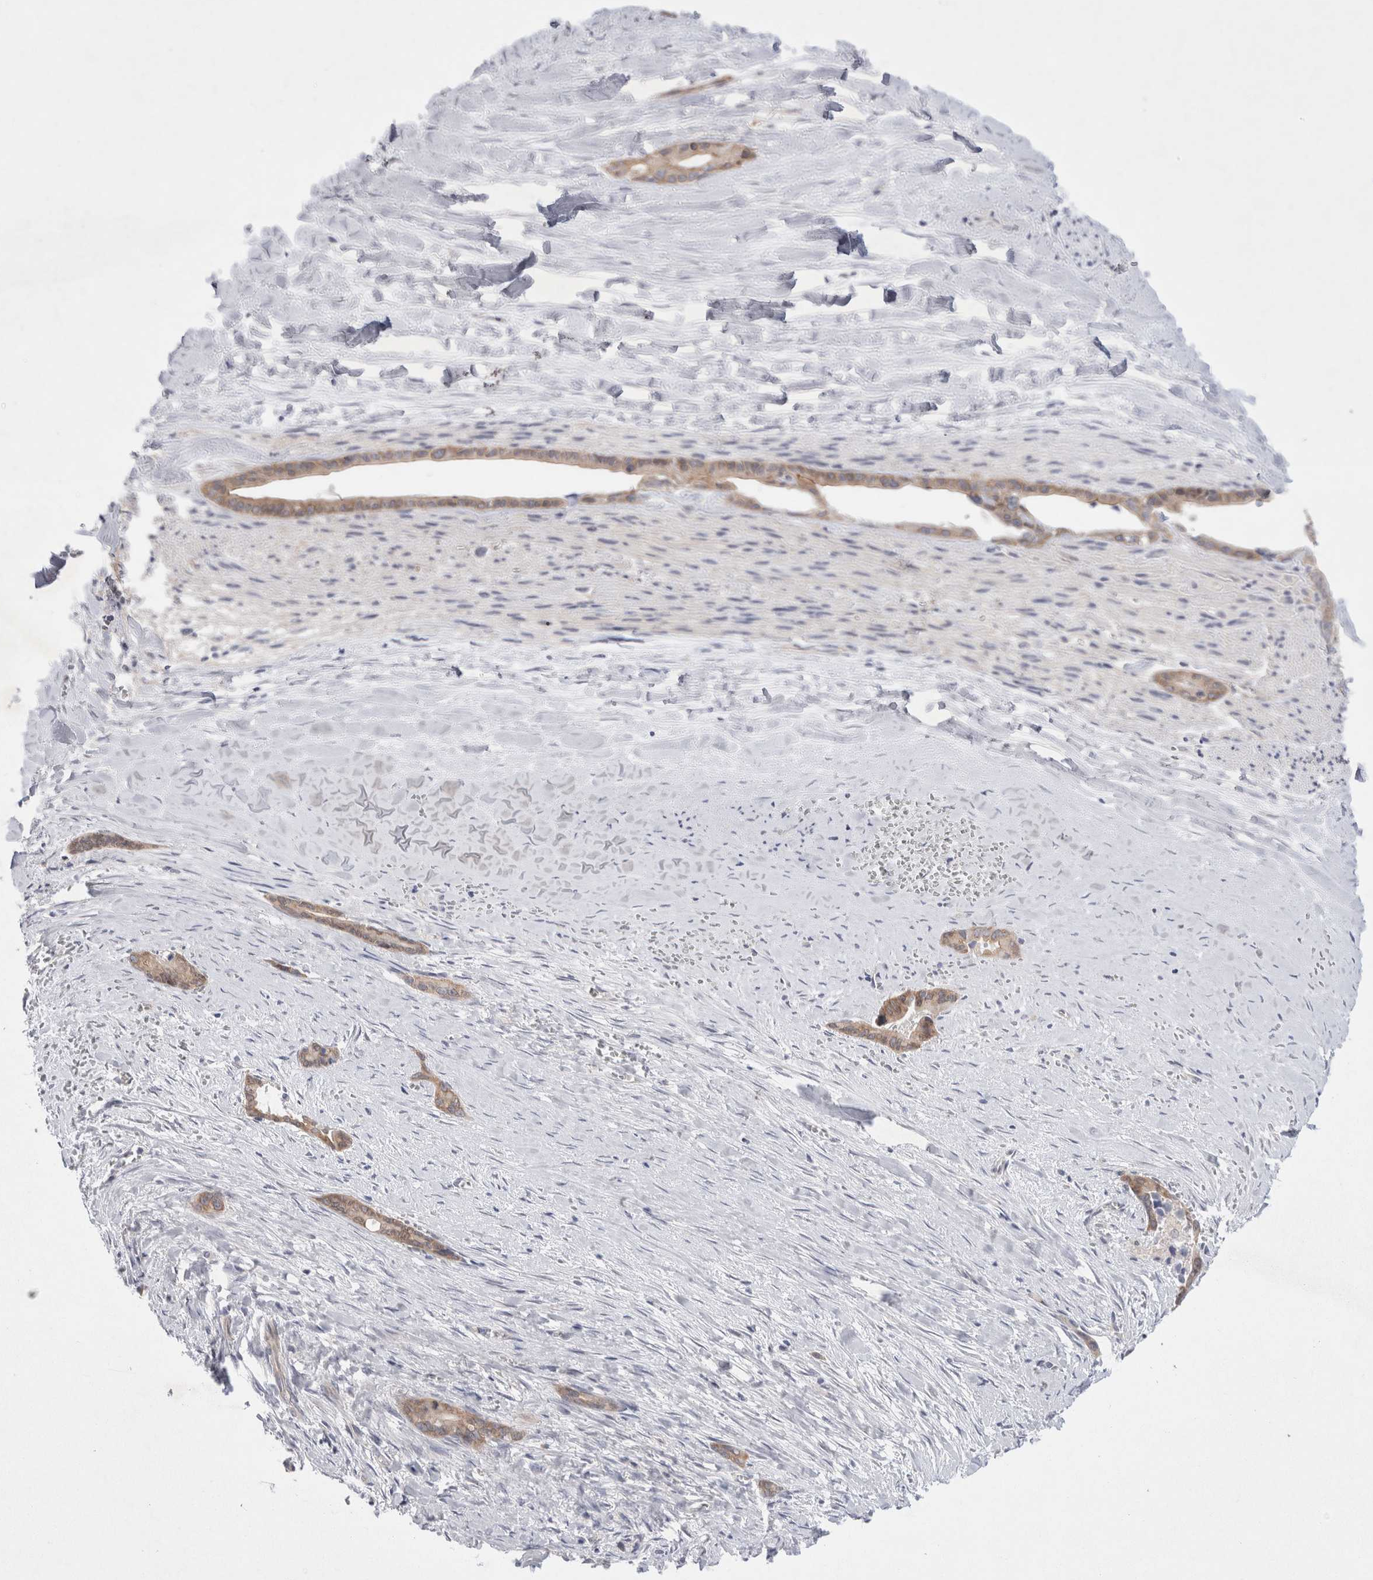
{"staining": {"intensity": "weak", "quantity": ">75%", "location": "cytoplasmic/membranous"}, "tissue": "liver cancer", "cell_type": "Tumor cells", "image_type": "cancer", "snomed": [{"axis": "morphology", "description": "Cholangiocarcinoma"}, {"axis": "topography", "description": "Liver"}], "caption": "Brown immunohistochemical staining in human liver cancer (cholangiocarcinoma) reveals weak cytoplasmic/membranous expression in about >75% of tumor cells.", "gene": "WIPF2", "patient": {"sex": "female", "age": 55}}